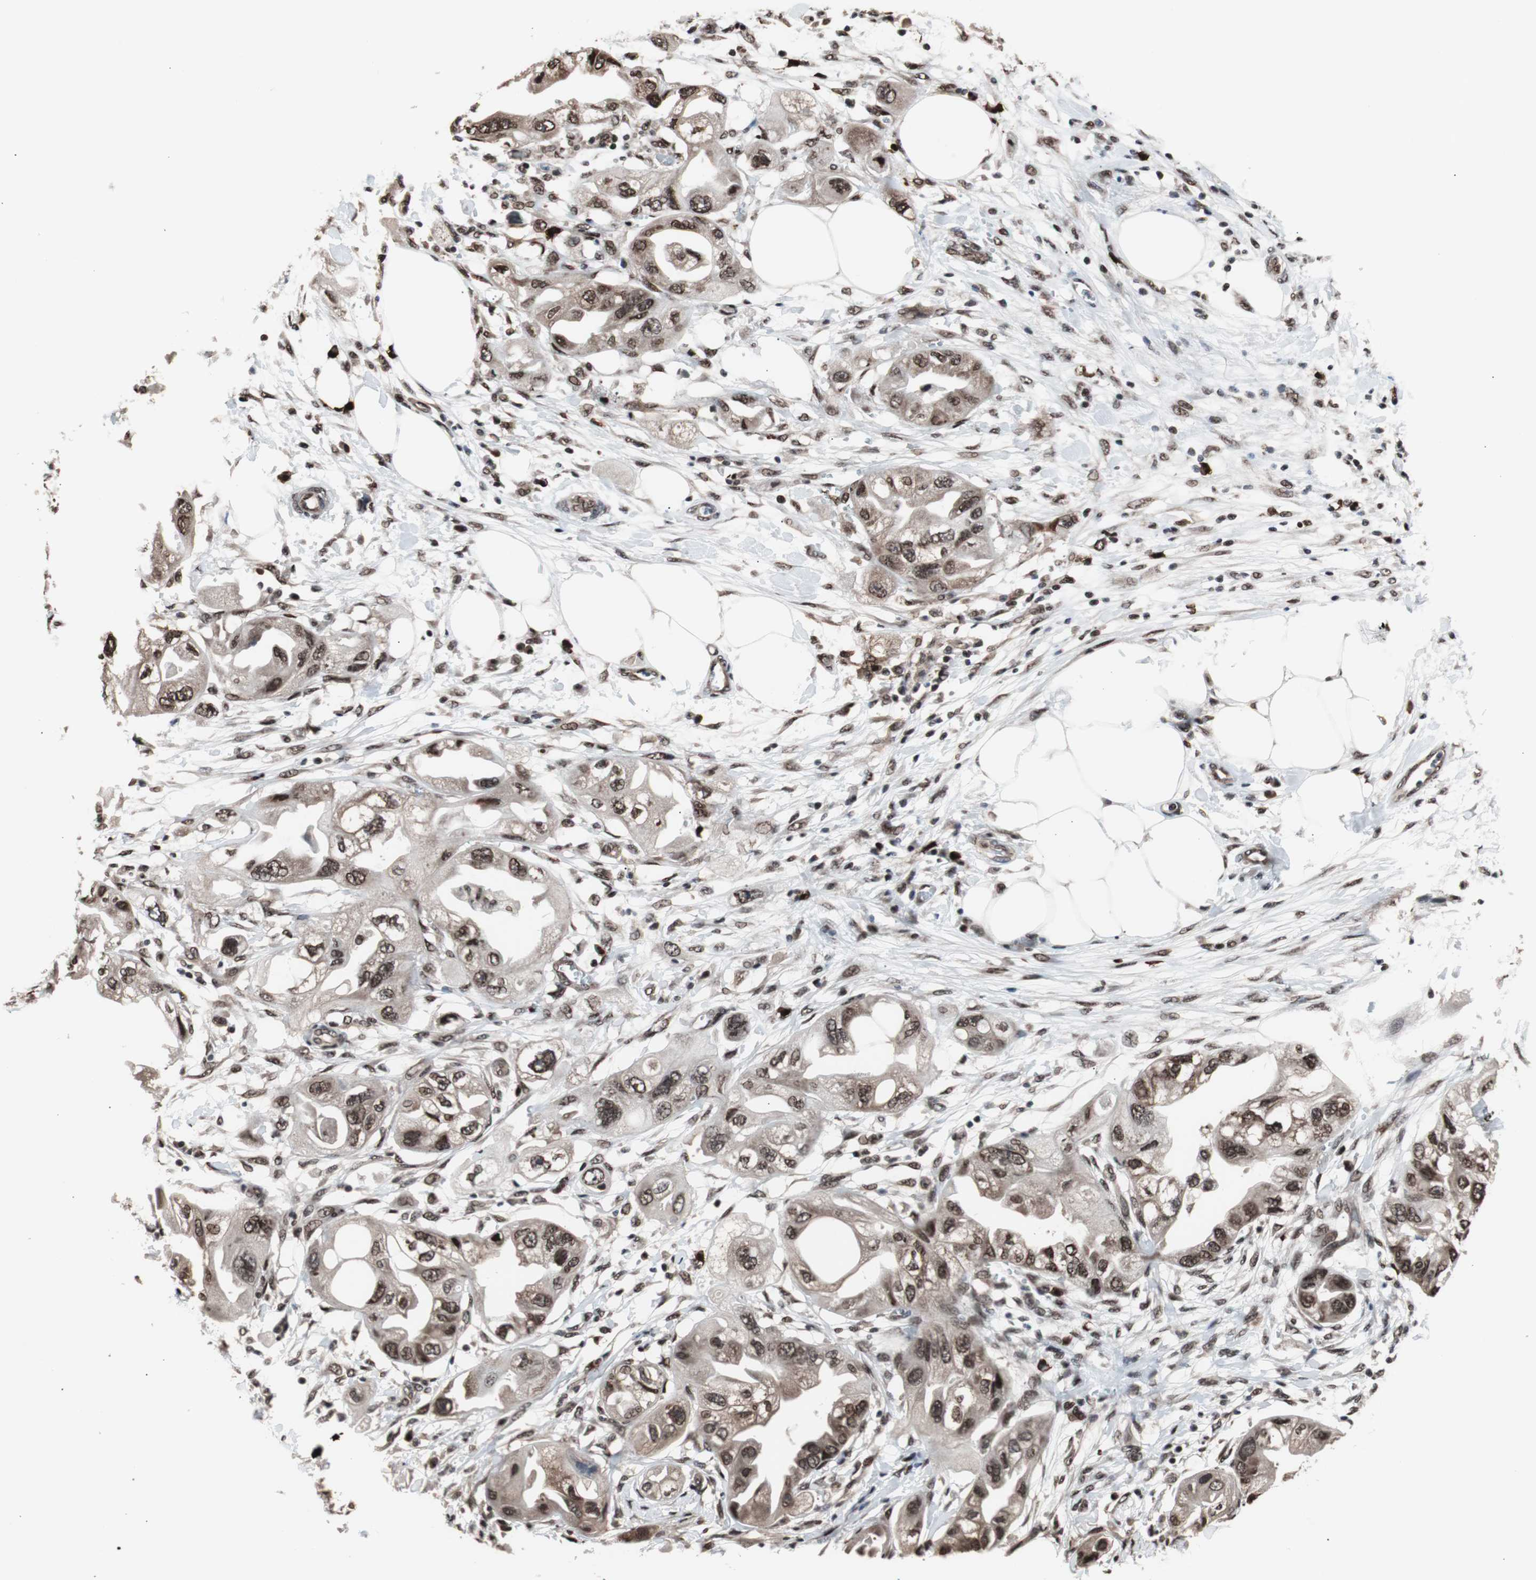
{"staining": {"intensity": "moderate", "quantity": ">75%", "location": "nuclear"}, "tissue": "endometrial cancer", "cell_type": "Tumor cells", "image_type": "cancer", "snomed": [{"axis": "morphology", "description": "Adenocarcinoma, NOS"}, {"axis": "topography", "description": "Endometrium"}], "caption": "An image showing moderate nuclear positivity in about >75% of tumor cells in endometrial cancer (adenocarcinoma), as visualized by brown immunohistochemical staining.", "gene": "POGZ", "patient": {"sex": "female", "age": 67}}